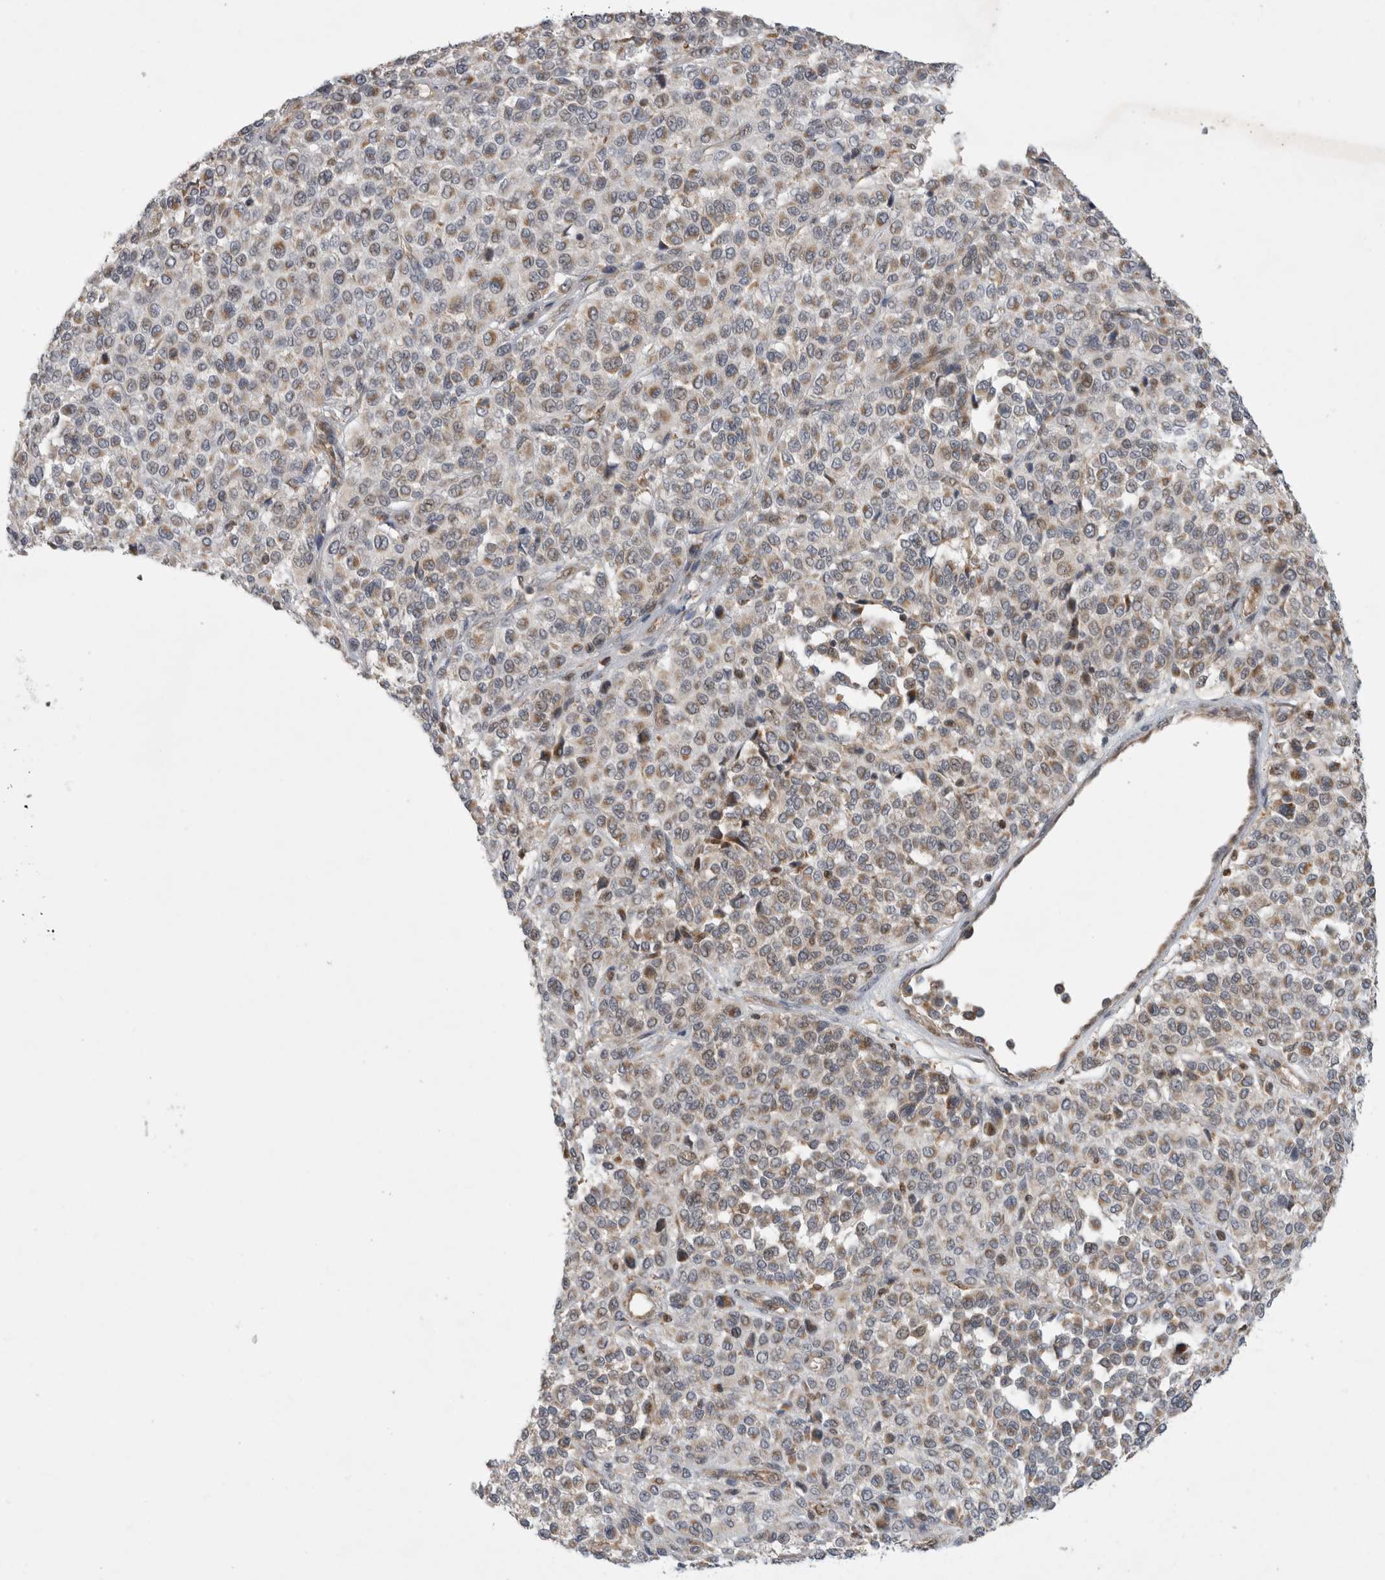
{"staining": {"intensity": "weak", "quantity": ">75%", "location": "cytoplasmic/membranous"}, "tissue": "melanoma", "cell_type": "Tumor cells", "image_type": "cancer", "snomed": [{"axis": "morphology", "description": "Malignant melanoma, Metastatic site"}, {"axis": "topography", "description": "Pancreas"}], "caption": "Melanoma tissue displays weak cytoplasmic/membranous staining in approximately >75% of tumor cells Nuclei are stained in blue.", "gene": "KCNIP1", "patient": {"sex": "female", "age": 30}}